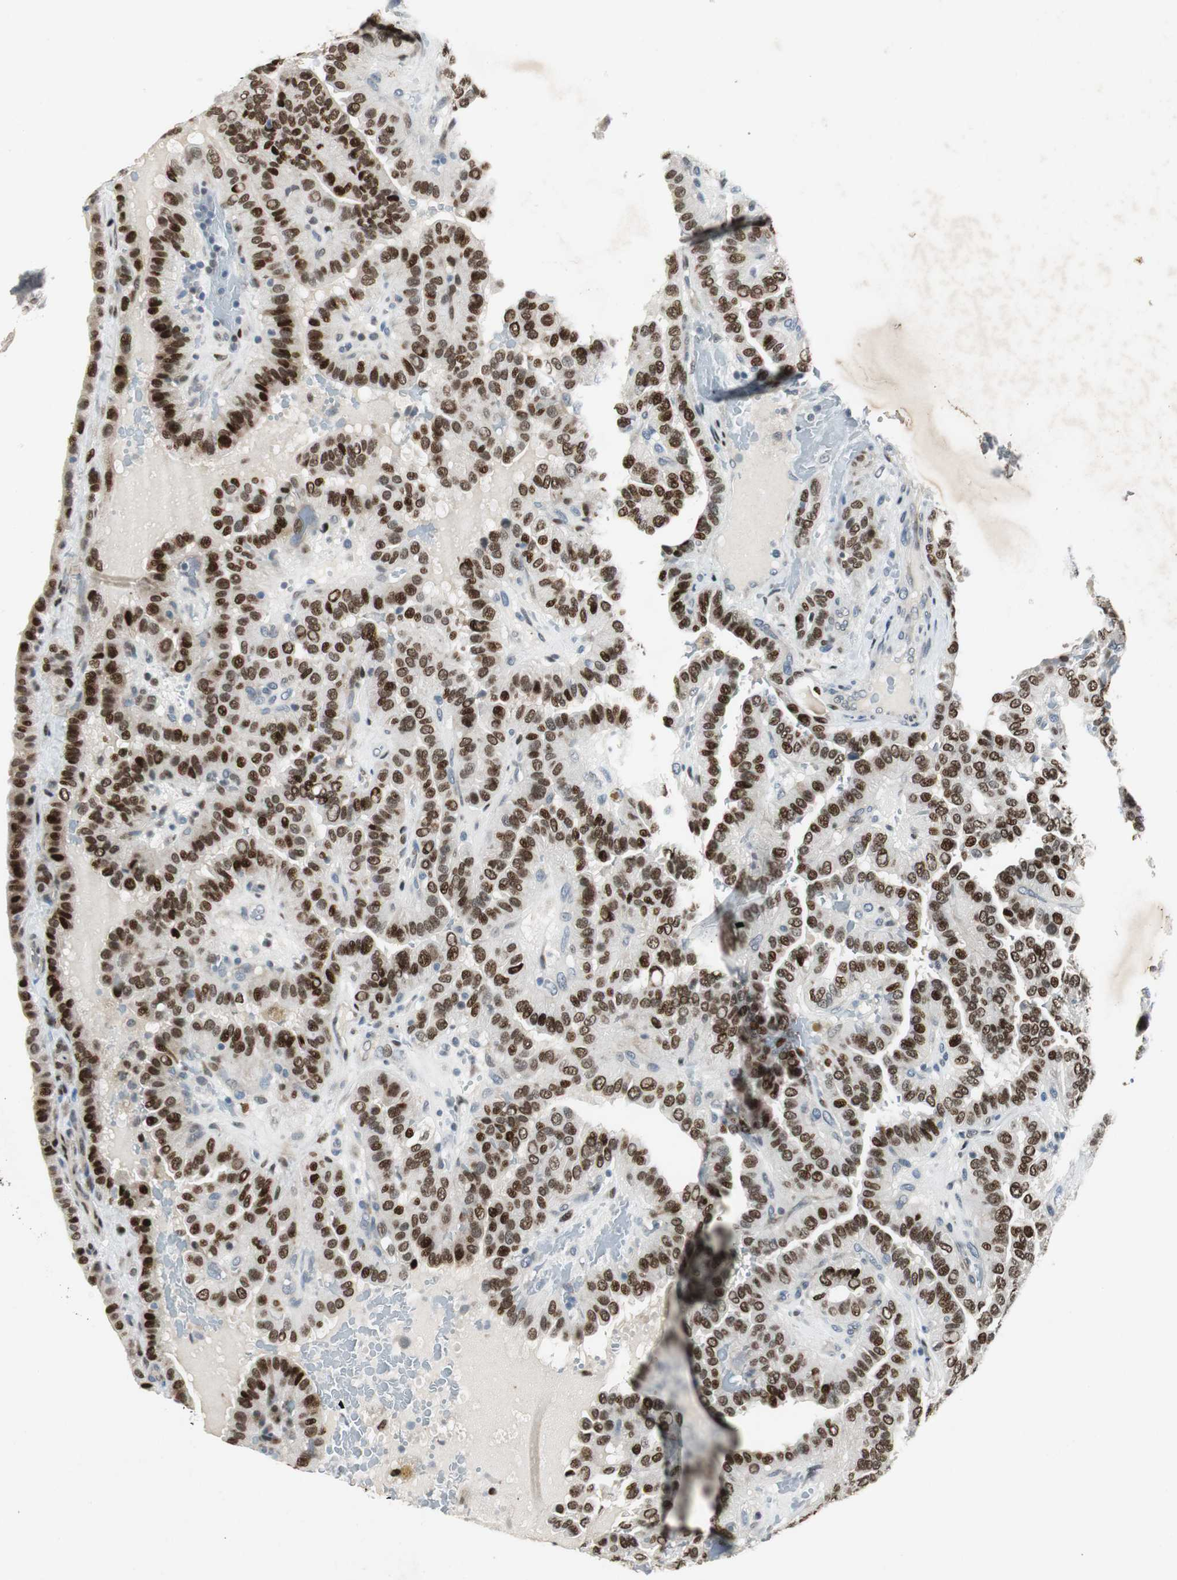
{"staining": {"intensity": "strong", "quantity": ">75%", "location": "nuclear"}, "tissue": "thyroid cancer", "cell_type": "Tumor cells", "image_type": "cancer", "snomed": [{"axis": "morphology", "description": "Papillary adenocarcinoma, NOS"}, {"axis": "topography", "description": "Thyroid gland"}], "caption": "Strong nuclear positivity is appreciated in about >75% of tumor cells in papillary adenocarcinoma (thyroid).", "gene": "AJUBA", "patient": {"sex": "male", "age": 77}}